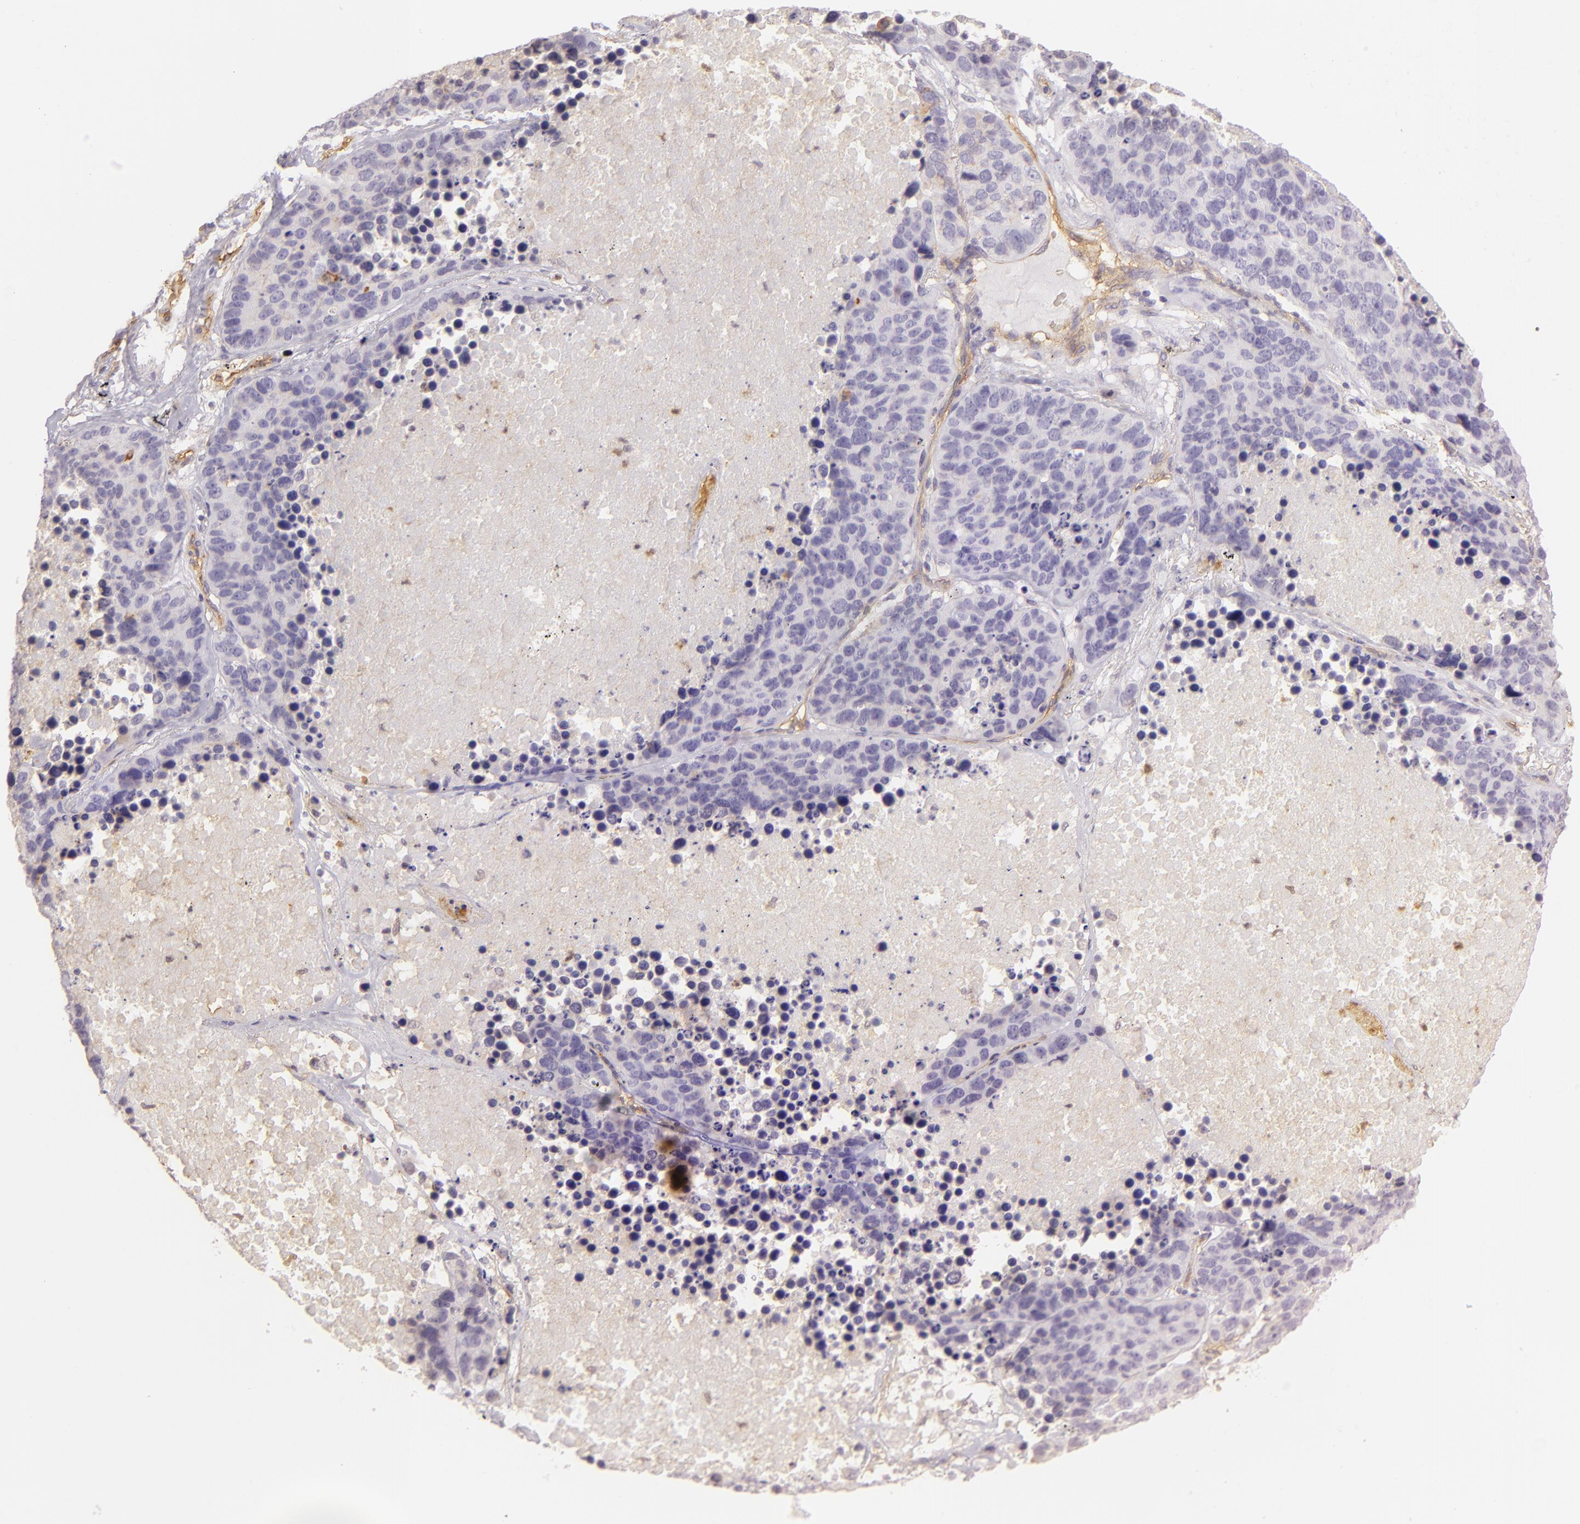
{"staining": {"intensity": "negative", "quantity": "none", "location": "none"}, "tissue": "lung cancer", "cell_type": "Tumor cells", "image_type": "cancer", "snomed": [{"axis": "morphology", "description": "Carcinoid, malignant, NOS"}, {"axis": "topography", "description": "Lung"}], "caption": "This is a photomicrograph of immunohistochemistry staining of lung carcinoid (malignant), which shows no staining in tumor cells.", "gene": "CD59", "patient": {"sex": "male", "age": 60}}